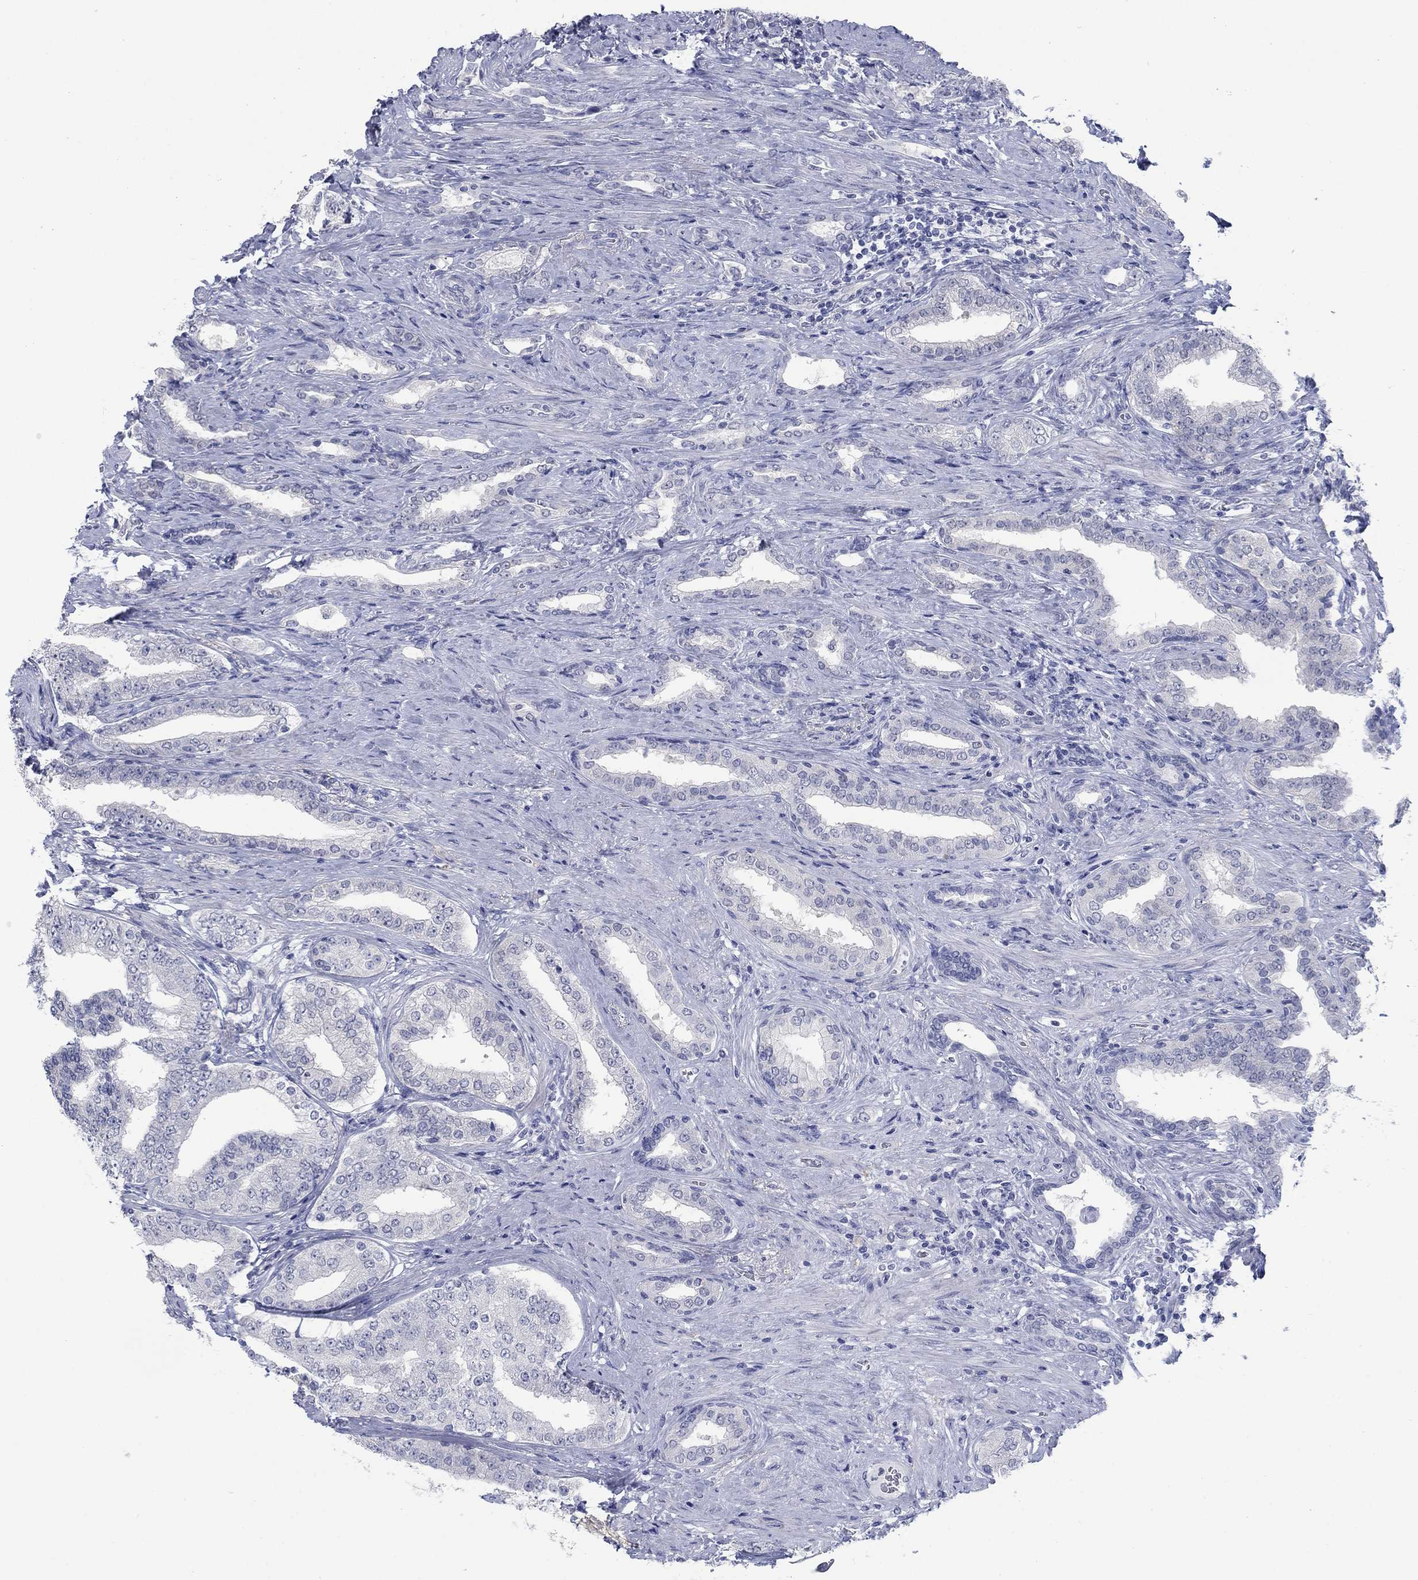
{"staining": {"intensity": "negative", "quantity": "none", "location": "none"}, "tissue": "prostate cancer", "cell_type": "Tumor cells", "image_type": "cancer", "snomed": [{"axis": "morphology", "description": "Adenocarcinoma, Low grade"}, {"axis": "topography", "description": "Prostate and seminal vesicle, NOS"}], "caption": "High power microscopy photomicrograph of an immunohistochemistry photomicrograph of prostate cancer (low-grade adenocarcinoma), revealing no significant positivity in tumor cells. (DAB (3,3'-diaminobenzidine) IHC, high magnification).", "gene": "ATP6V1G2", "patient": {"sex": "male", "age": 61}}